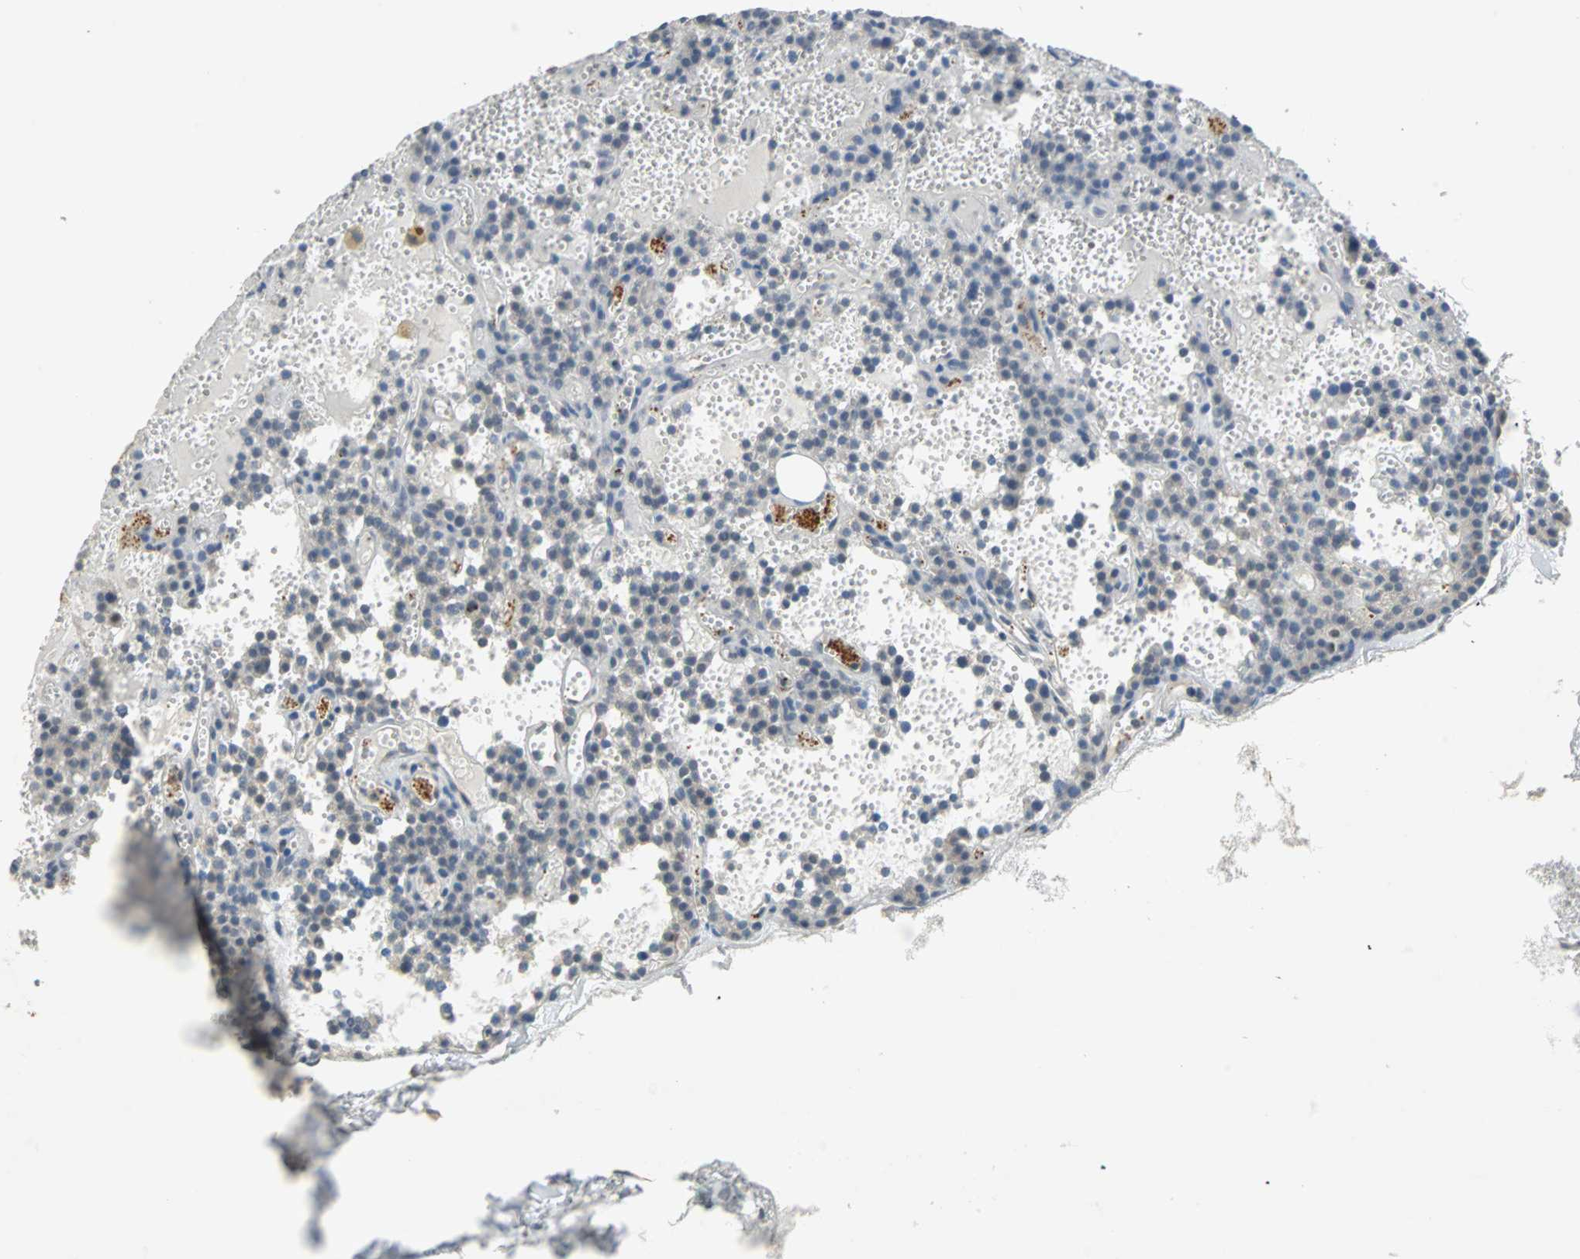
{"staining": {"intensity": "negative", "quantity": "none", "location": "none"}, "tissue": "parathyroid gland", "cell_type": "Glandular cells", "image_type": "normal", "snomed": [{"axis": "morphology", "description": "Normal tissue, NOS"}, {"axis": "topography", "description": "Parathyroid gland"}], "caption": "Immunohistochemical staining of unremarkable human parathyroid gland reveals no significant staining in glandular cells. (DAB IHC, high magnification).", "gene": "RAD18", "patient": {"sex": "male", "age": 25}}